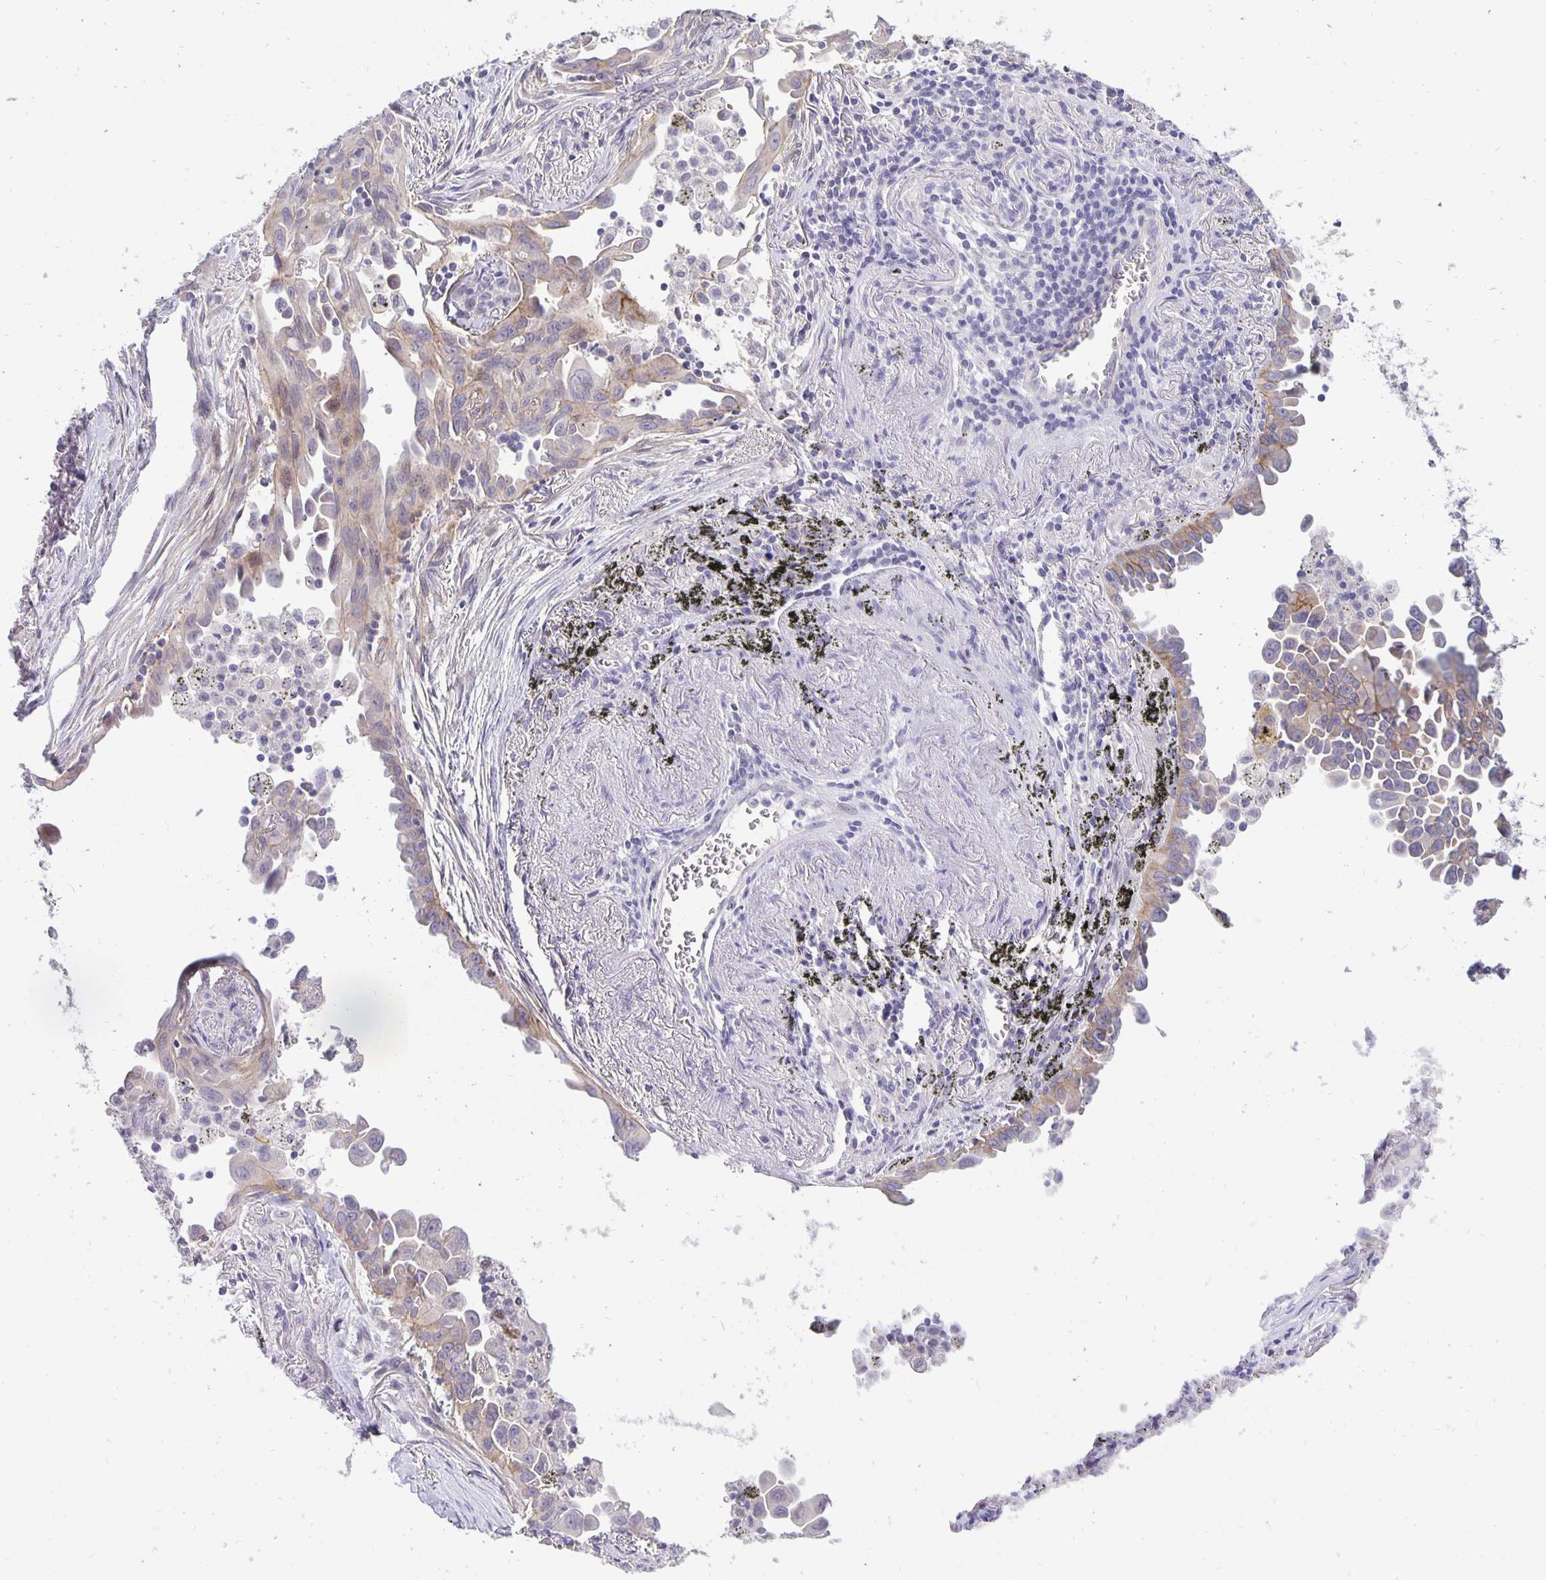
{"staining": {"intensity": "weak", "quantity": "25%-75%", "location": "cytoplasmic/membranous"}, "tissue": "lung cancer", "cell_type": "Tumor cells", "image_type": "cancer", "snomed": [{"axis": "morphology", "description": "Adenocarcinoma, NOS"}, {"axis": "topography", "description": "Lung"}], "caption": "This histopathology image demonstrates immunohistochemistry staining of lung cancer (adenocarcinoma), with low weak cytoplasmic/membranous expression in about 25%-75% of tumor cells.", "gene": "ERBB2", "patient": {"sex": "male", "age": 68}}